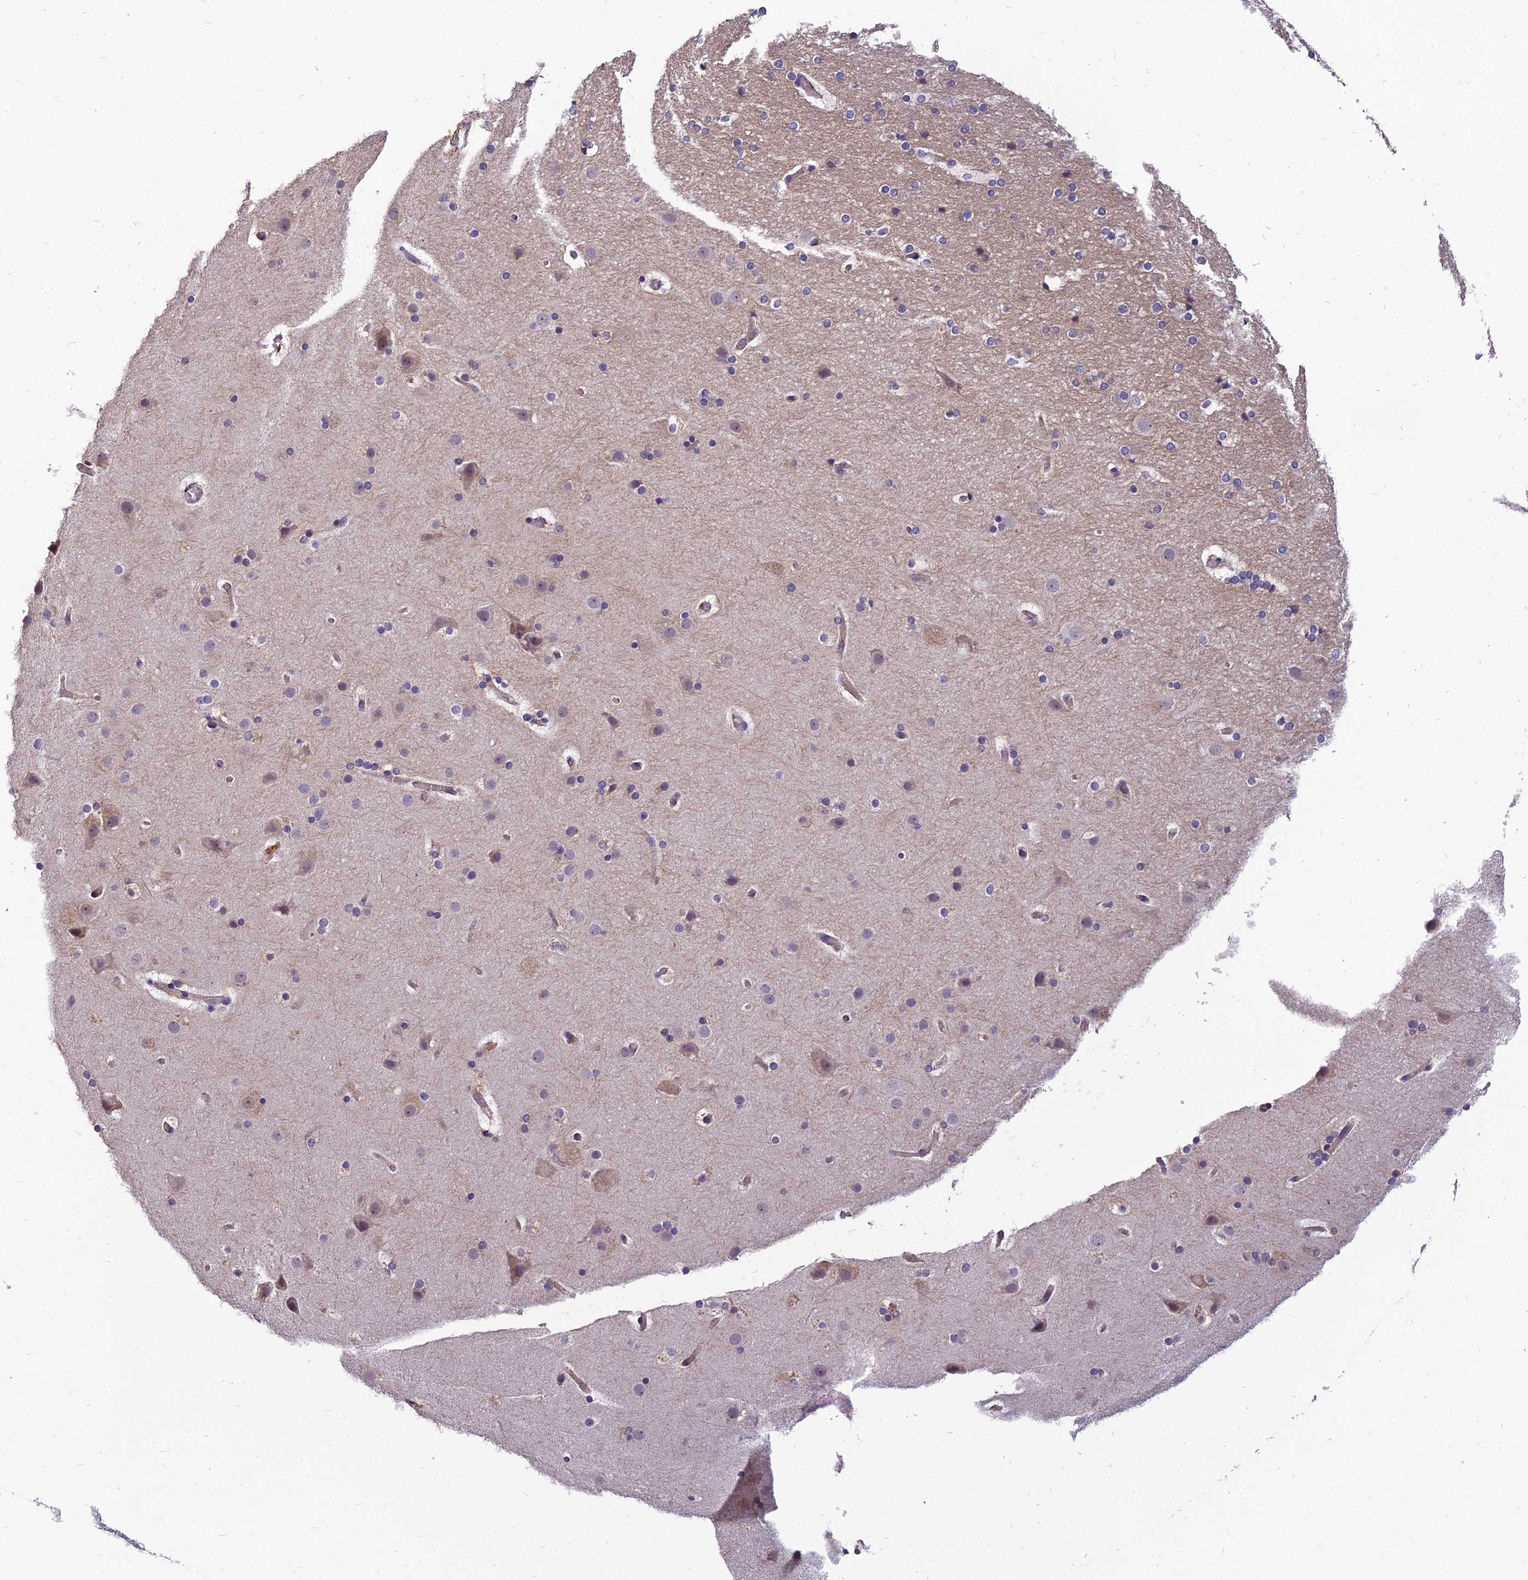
{"staining": {"intensity": "weak", "quantity": ">75%", "location": "cytoplasmic/membranous"}, "tissue": "cerebral cortex", "cell_type": "Endothelial cells", "image_type": "normal", "snomed": [{"axis": "morphology", "description": "Normal tissue, NOS"}, {"axis": "topography", "description": "Cerebral cortex"}], "caption": "Brown immunohistochemical staining in normal cerebral cortex displays weak cytoplasmic/membranous staining in about >75% of endothelial cells.", "gene": "TSPAN15", "patient": {"sex": "male", "age": 57}}